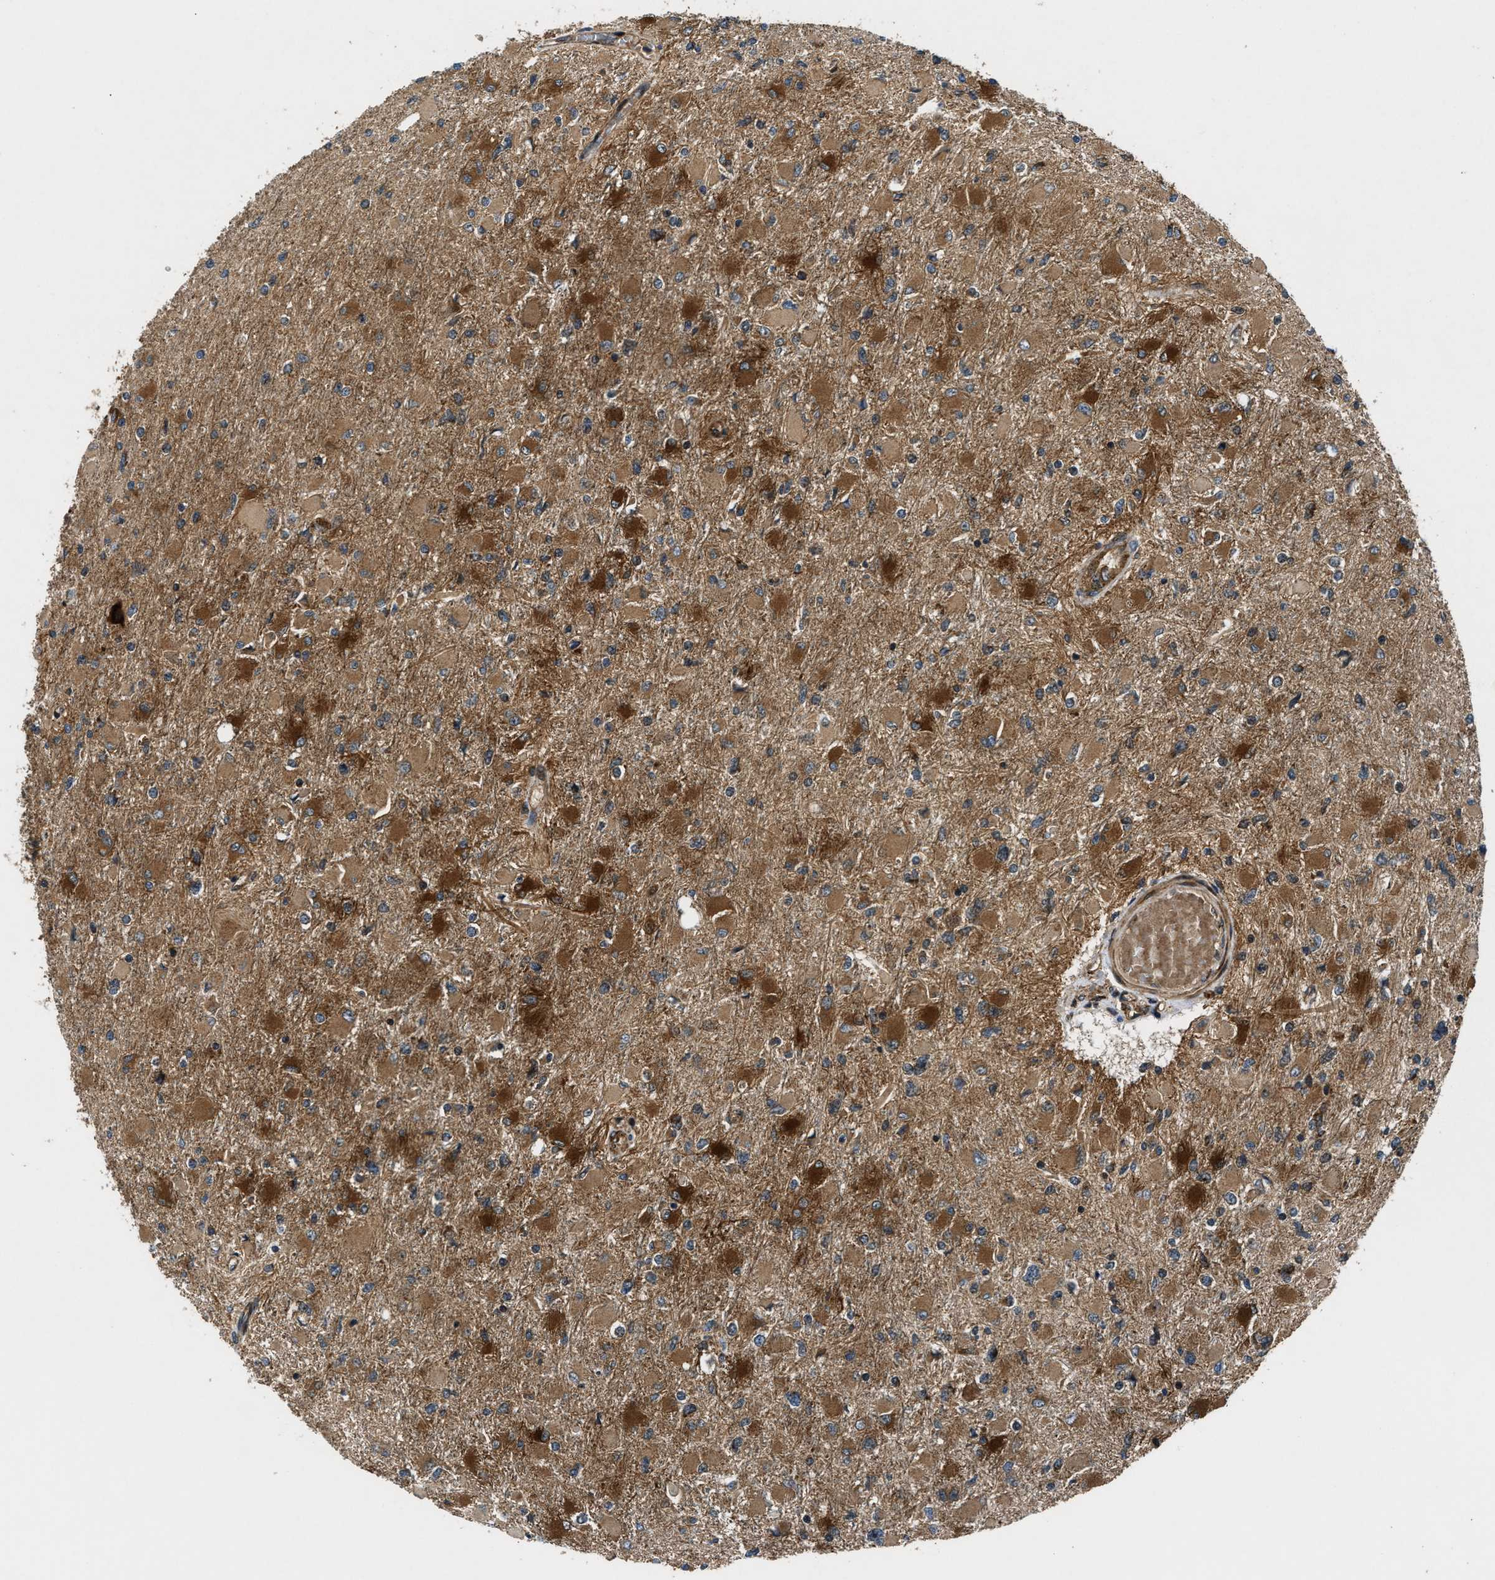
{"staining": {"intensity": "moderate", "quantity": ">75%", "location": "cytoplasmic/membranous"}, "tissue": "glioma", "cell_type": "Tumor cells", "image_type": "cancer", "snomed": [{"axis": "morphology", "description": "Glioma, malignant, High grade"}, {"axis": "topography", "description": "Cerebral cortex"}], "caption": "Immunohistochemistry of glioma exhibits medium levels of moderate cytoplasmic/membranous positivity in about >75% of tumor cells. (brown staining indicates protein expression, while blue staining denotes nuclei).", "gene": "PNPLA8", "patient": {"sex": "female", "age": 36}}